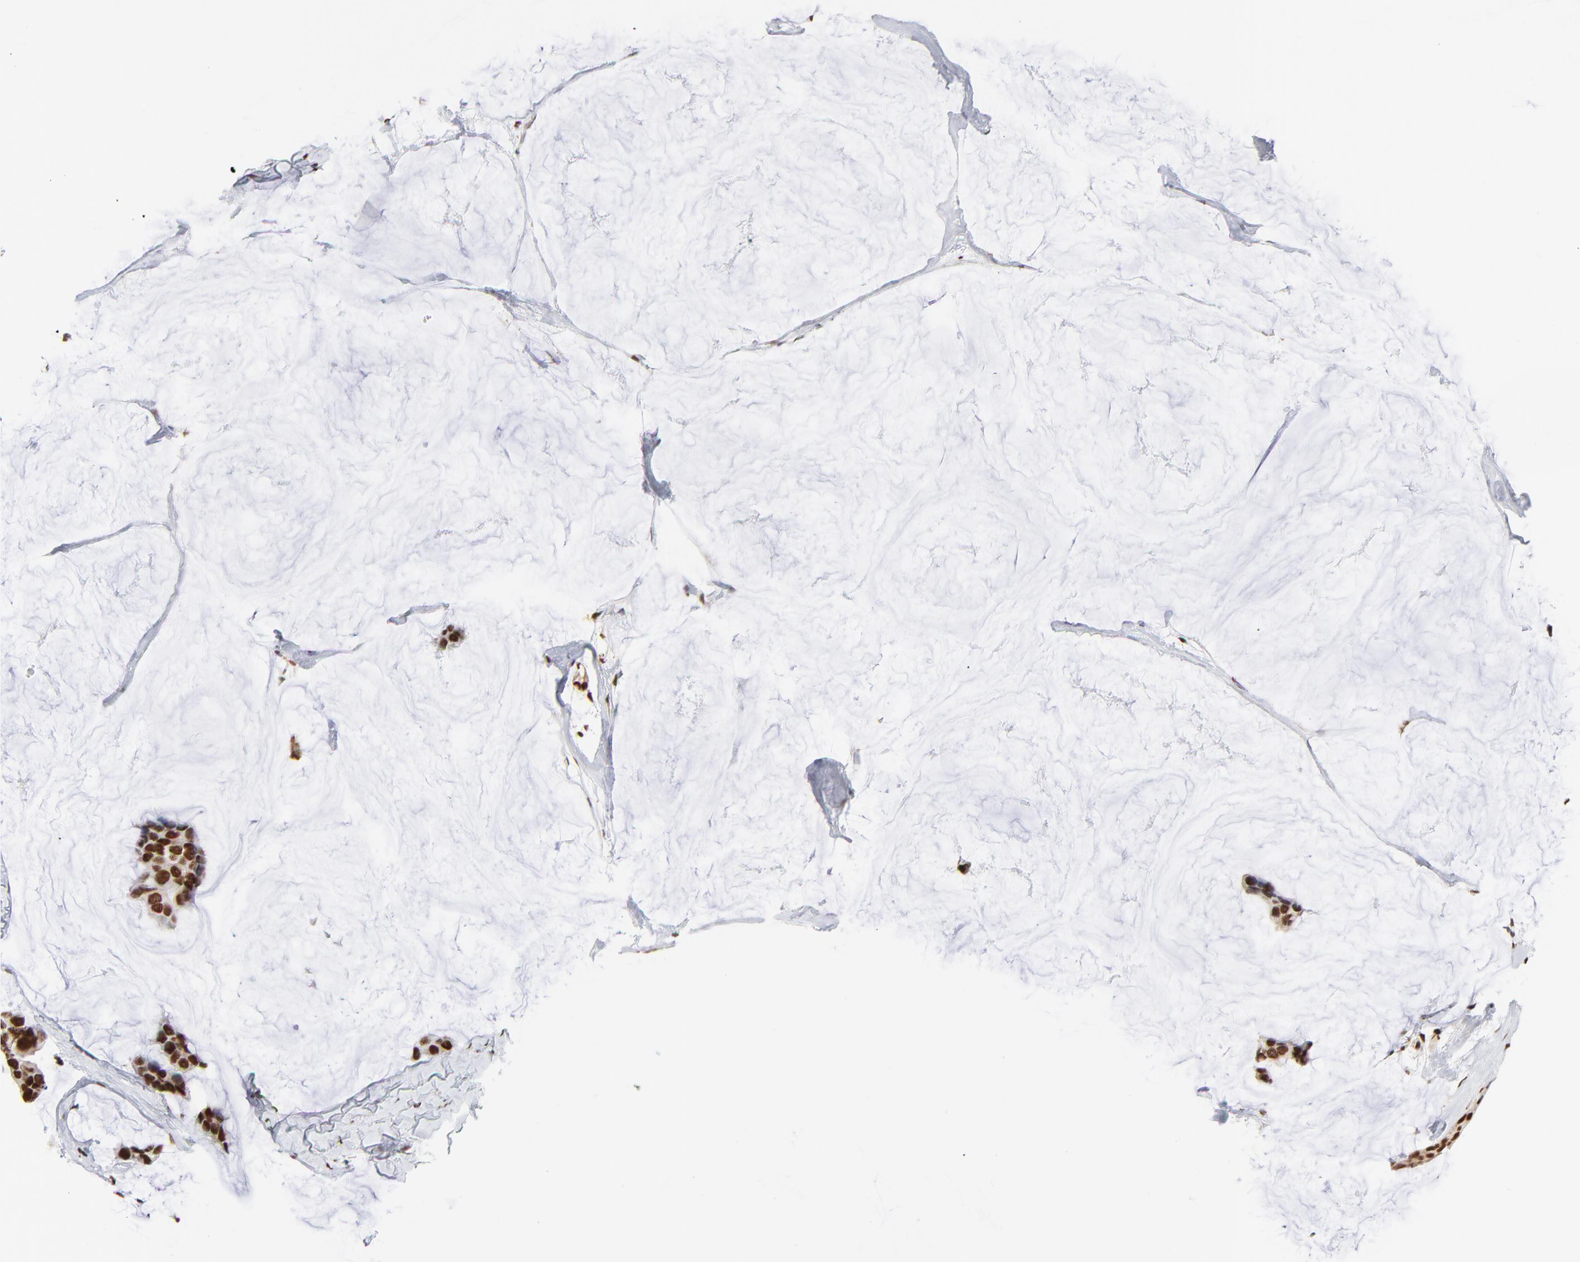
{"staining": {"intensity": "strong", "quantity": ">75%", "location": "nuclear"}, "tissue": "breast cancer", "cell_type": "Tumor cells", "image_type": "cancer", "snomed": [{"axis": "morphology", "description": "Normal tissue, NOS"}, {"axis": "morphology", "description": "Duct carcinoma"}, {"axis": "topography", "description": "Breast"}], "caption": "Immunohistochemistry micrograph of infiltrating ductal carcinoma (breast) stained for a protein (brown), which reveals high levels of strong nuclear staining in about >75% of tumor cells.", "gene": "CREB1", "patient": {"sex": "female", "age": 50}}